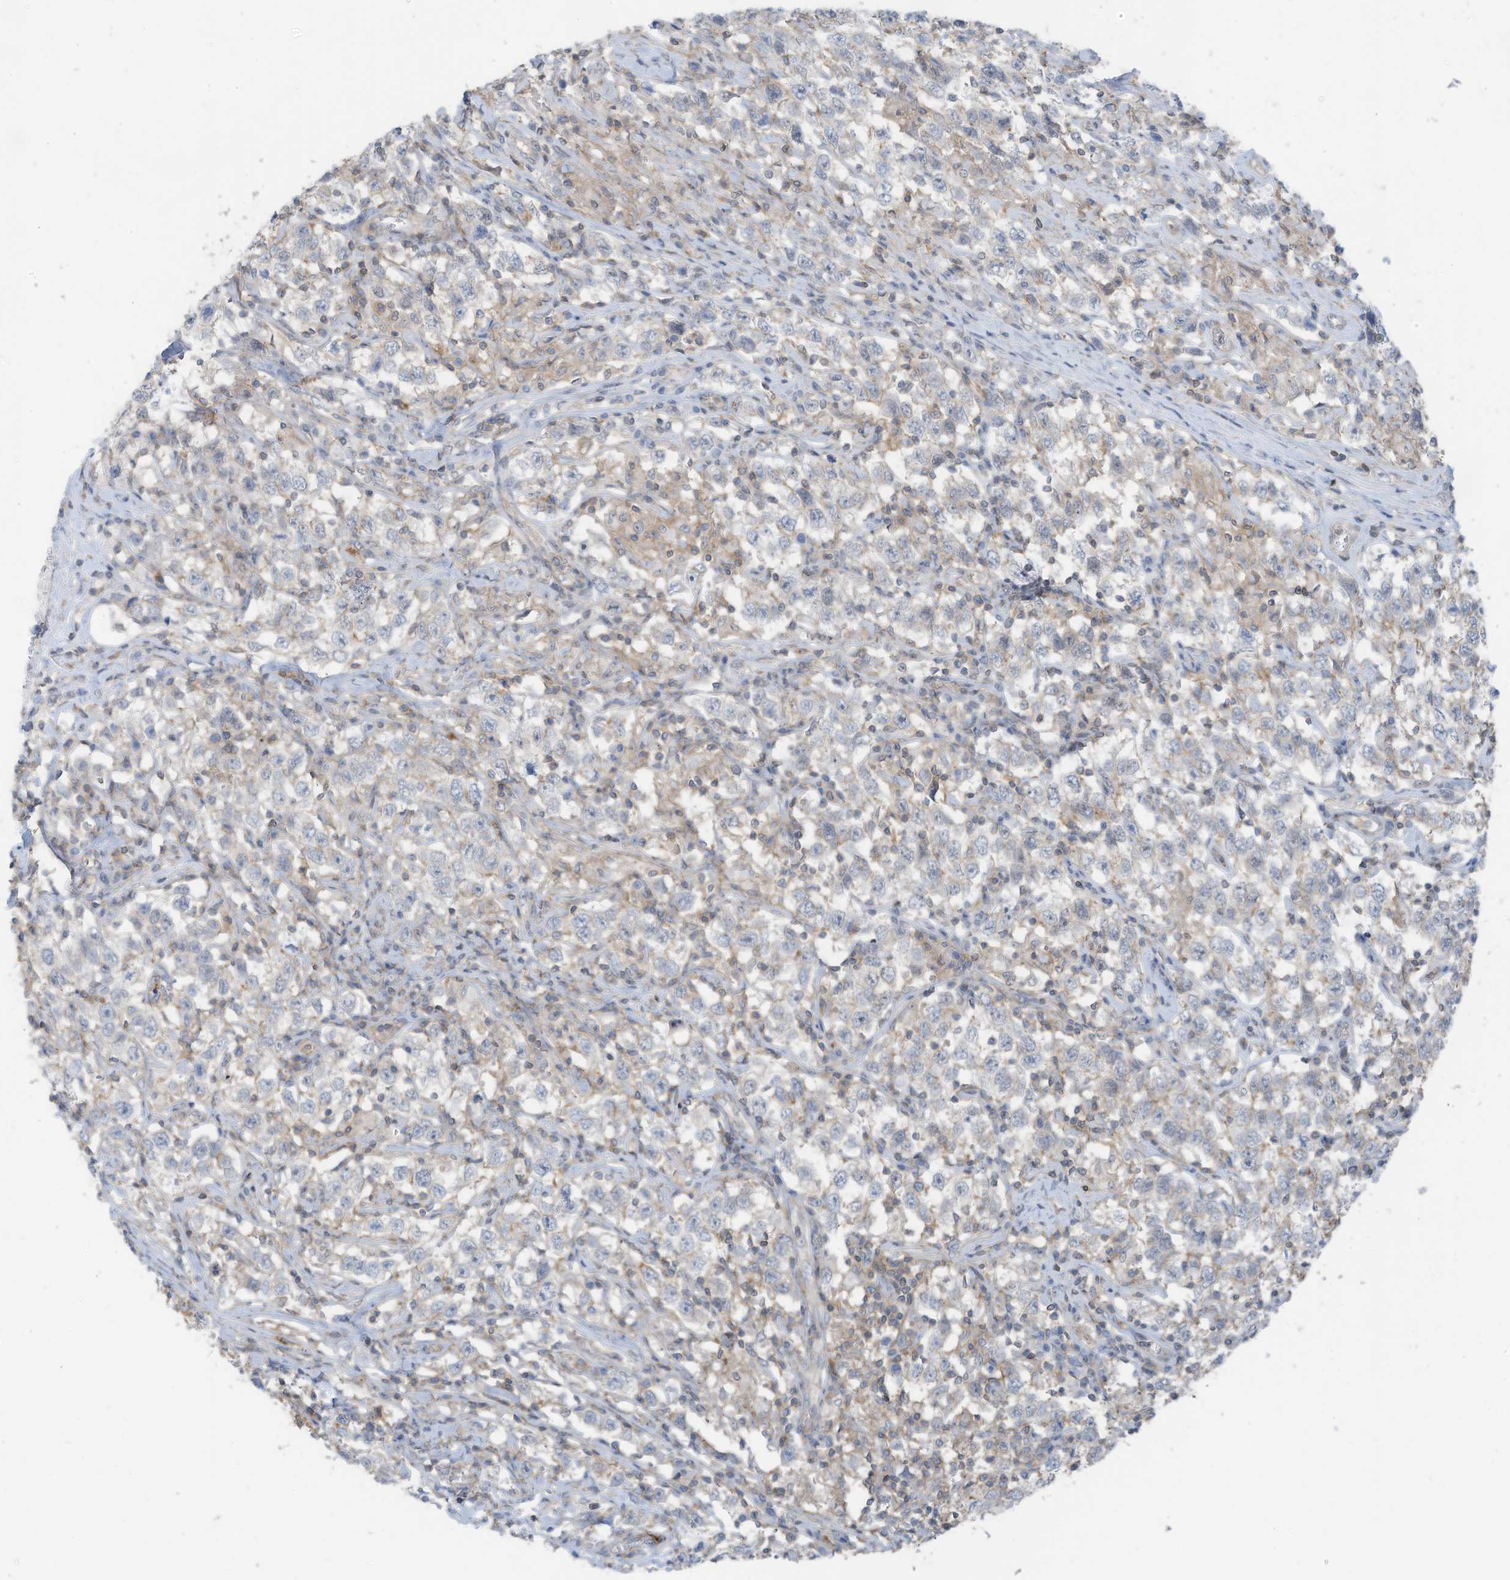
{"staining": {"intensity": "negative", "quantity": "none", "location": "none"}, "tissue": "testis cancer", "cell_type": "Tumor cells", "image_type": "cancer", "snomed": [{"axis": "morphology", "description": "Seminoma, NOS"}, {"axis": "topography", "description": "Testis"}], "caption": "Immunohistochemistry photomicrograph of human testis cancer (seminoma) stained for a protein (brown), which displays no staining in tumor cells.", "gene": "ZNF846", "patient": {"sex": "male", "age": 41}}